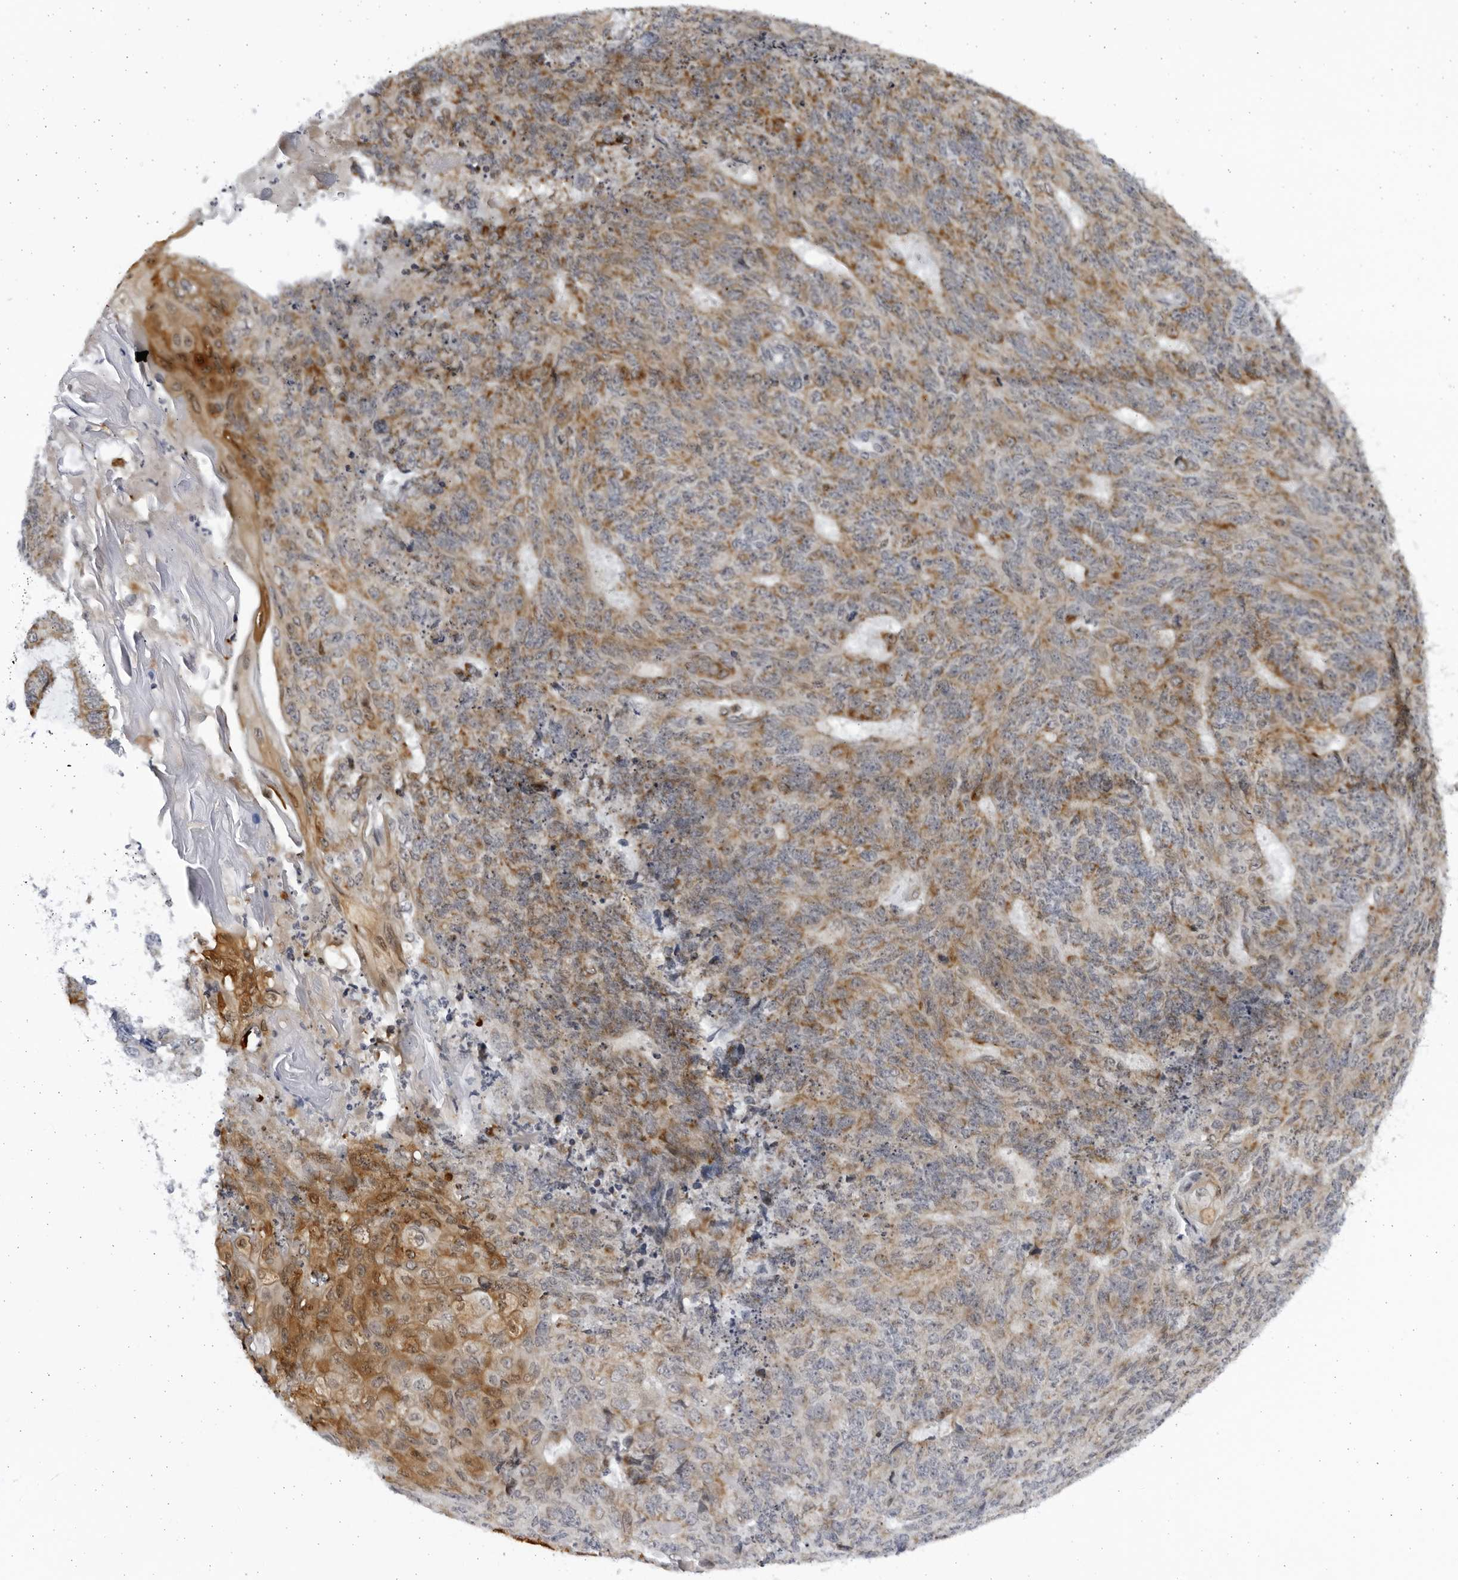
{"staining": {"intensity": "moderate", "quantity": ">75%", "location": "cytoplasmic/membranous"}, "tissue": "endometrial cancer", "cell_type": "Tumor cells", "image_type": "cancer", "snomed": [{"axis": "morphology", "description": "Adenocarcinoma, NOS"}, {"axis": "topography", "description": "Endometrium"}], "caption": "Endometrial cancer (adenocarcinoma) tissue reveals moderate cytoplasmic/membranous staining in about >75% of tumor cells", "gene": "SLC25A22", "patient": {"sex": "female", "age": 32}}